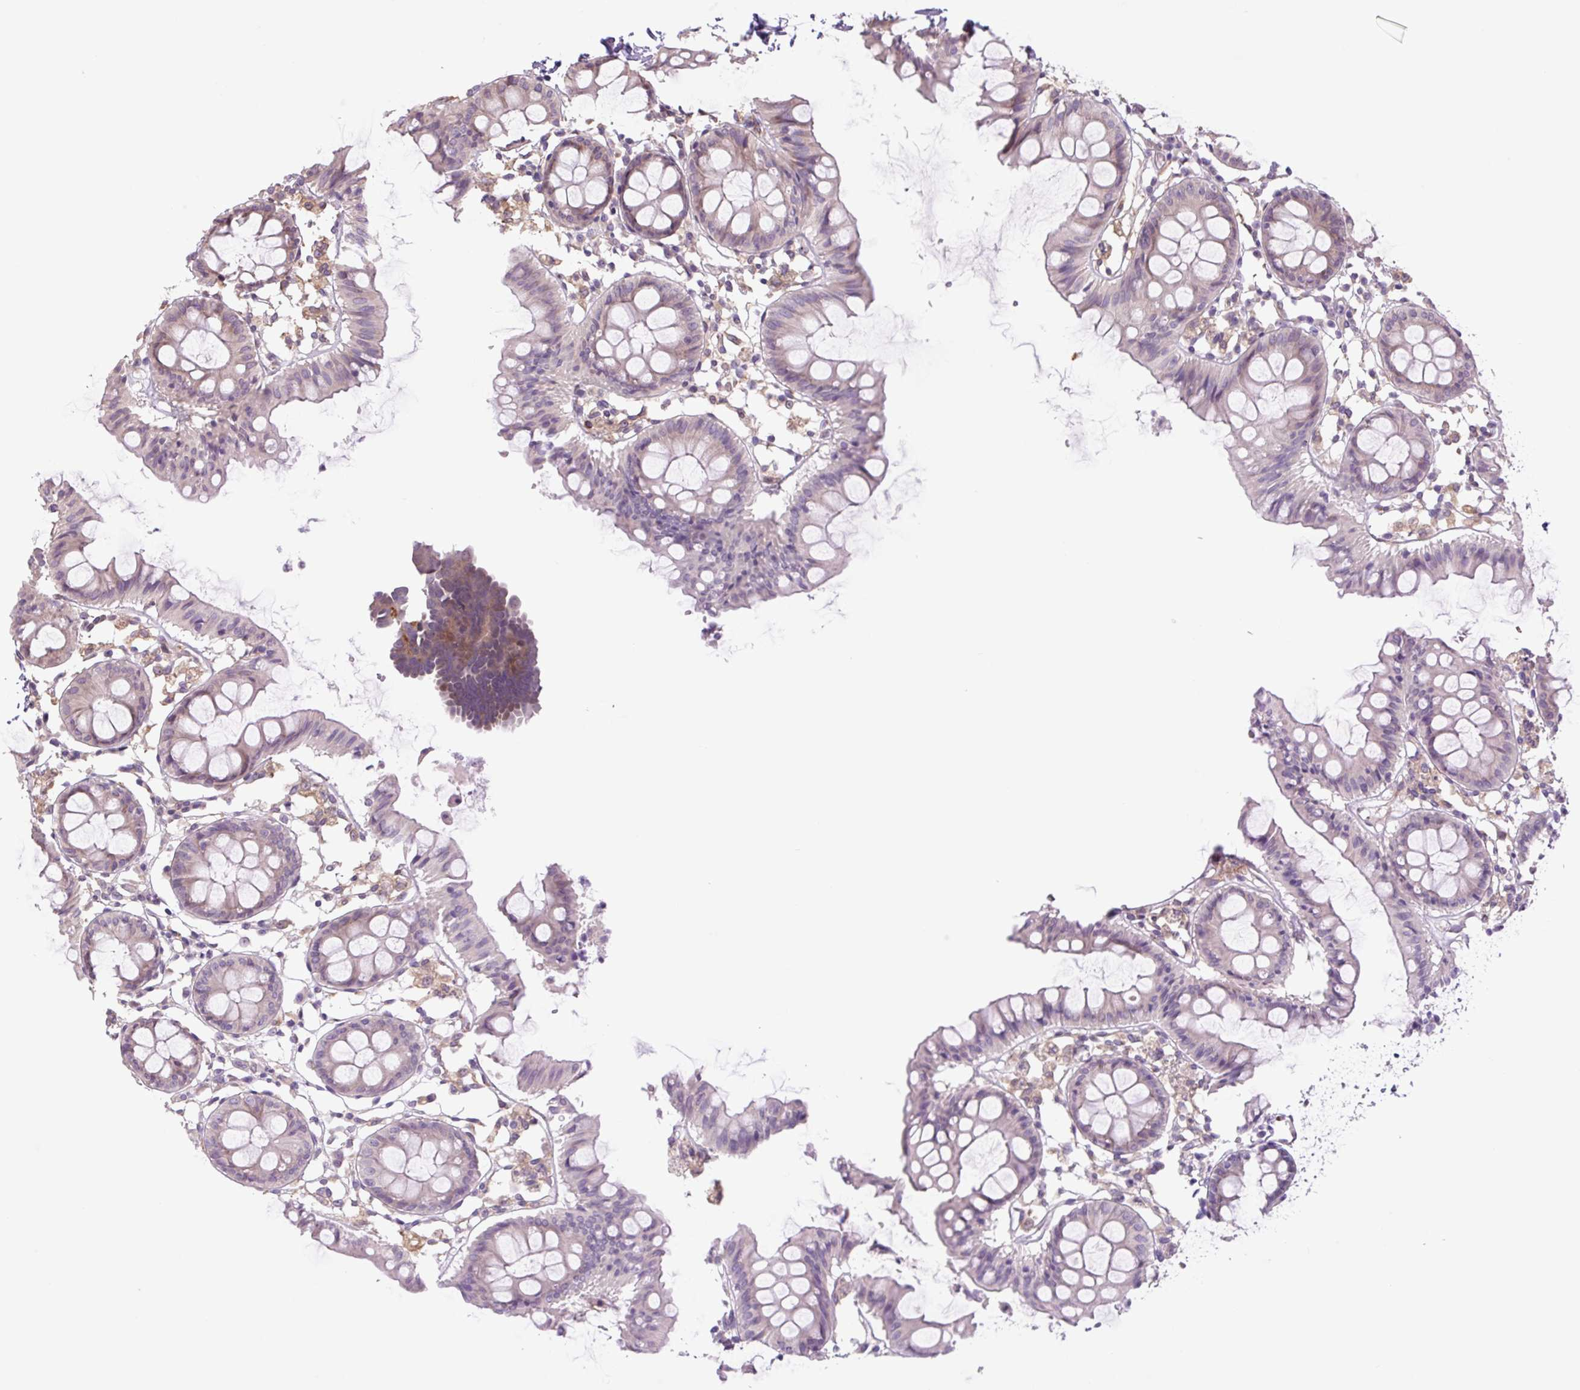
{"staining": {"intensity": "weak", "quantity": "<25%", "location": "cytoplasmic/membranous"}, "tissue": "colon", "cell_type": "Endothelial cells", "image_type": "normal", "snomed": [{"axis": "morphology", "description": "Normal tissue, NOS"}, {"axis": "topography", "description": "Colon"}], "caption": "A photomicrograph of human colon is negative for staining in endothelial cells. The staining was performed using DAB (3,3'-diaminobenzidine) to visualize the protein expression in brown, while the nuclei were stained in blue with hematoxylin (Magnification: 20x).", "gene": "PLA2G4A", "patient": {"sex": "female", "age": 84}}